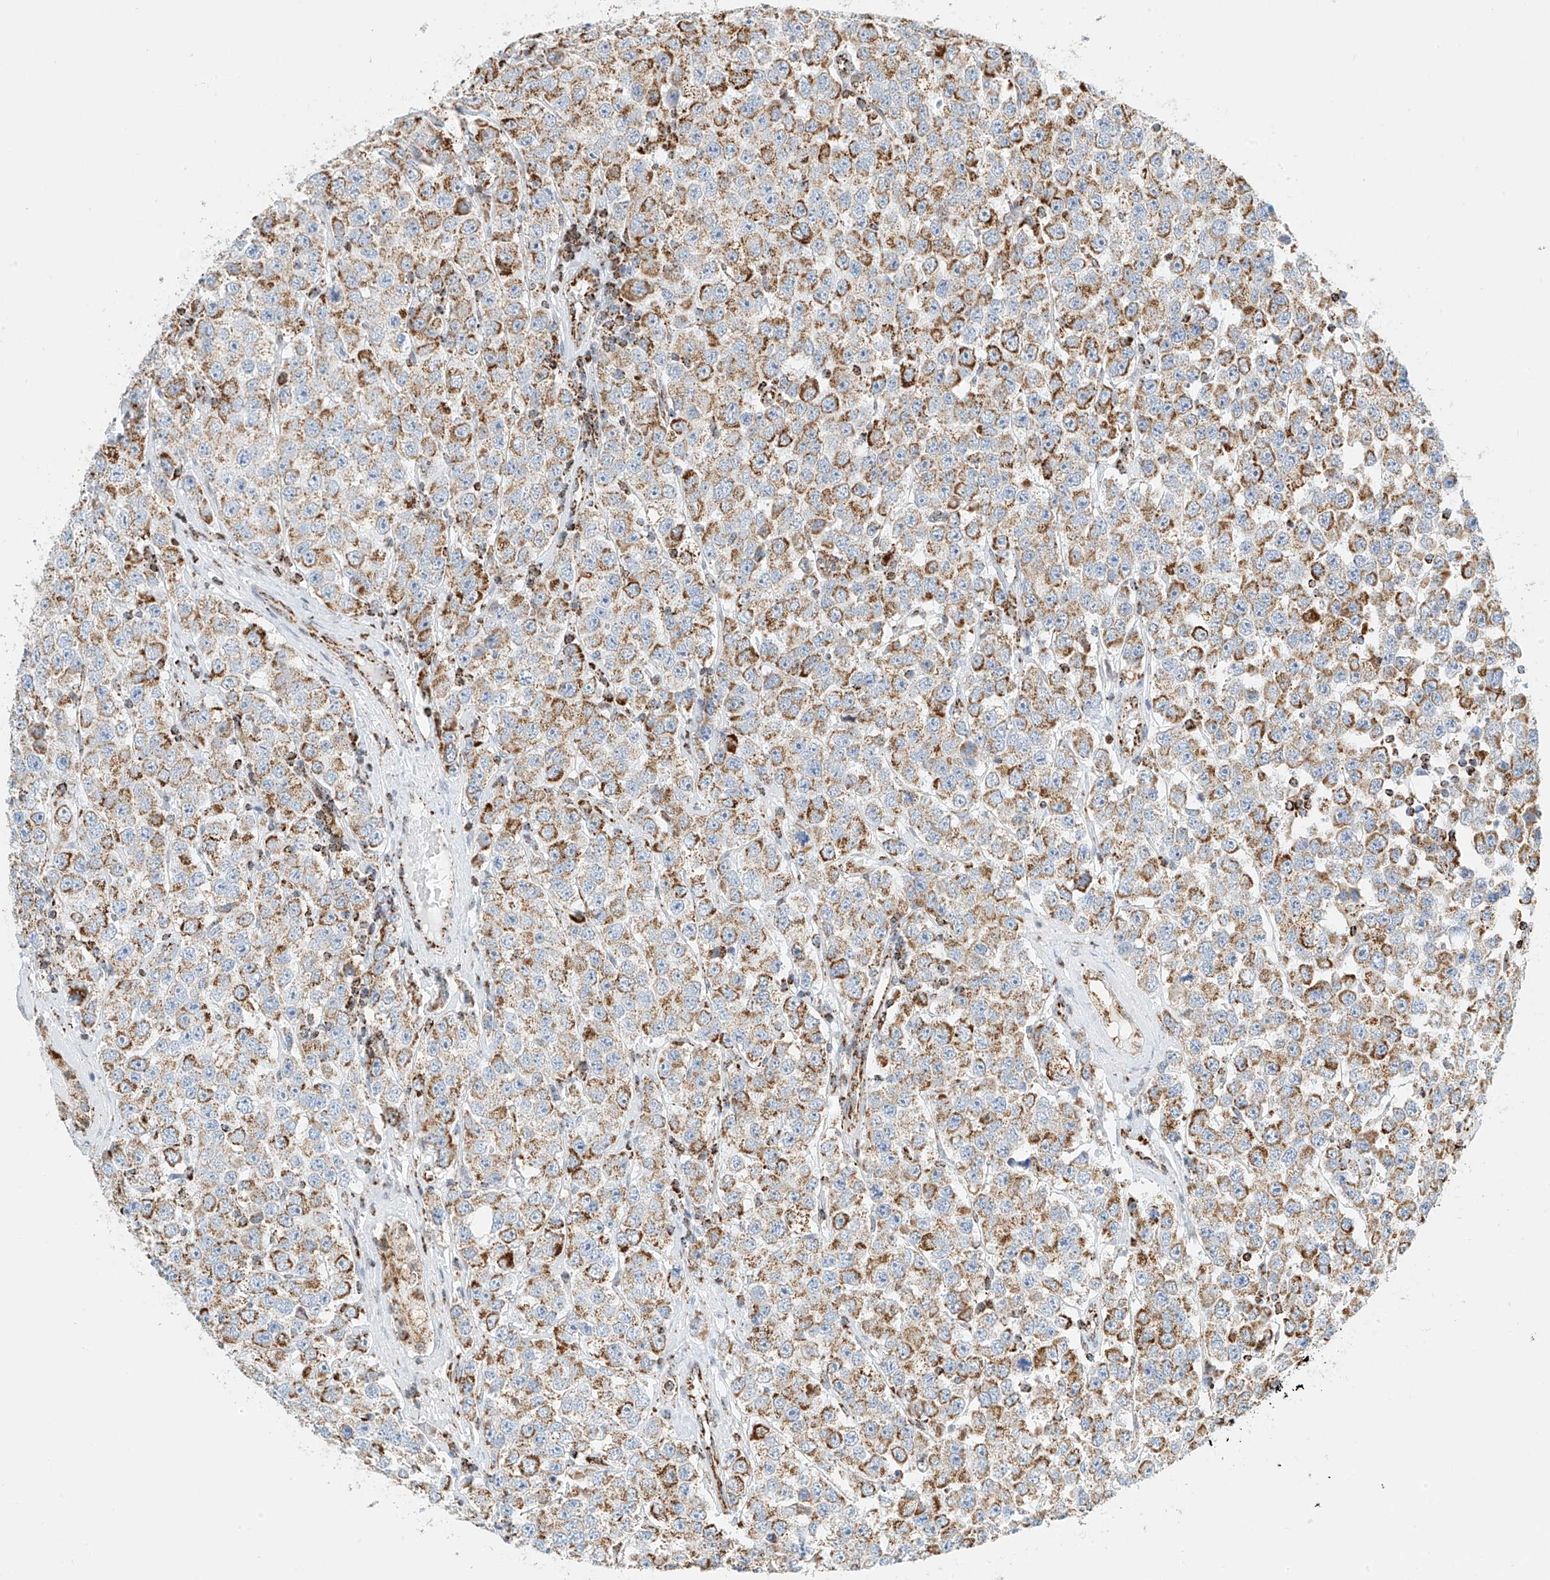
{"staining": {"intensity": "moderate", "quantity": ">75%", "location": "cytoplasmic/membranous"}, "tissue": "testis cancer", "cell_type": "Tumor cells", "image_type": "cancer", "snomed": [{"axis": "morphology", "description": "Seminoma, NOS"}, {"axis": "topography", "description": "Testis"}], "caption": "A high-resolution histopathology image shows immunohistochemistry (IHC) staining of testis seminoma, which shows moderate cytoplasmic/membranous expression in approximately >75% of tumor cells.", "gene": "PPA2", "patient": {"sex": "male", "age": 28}}